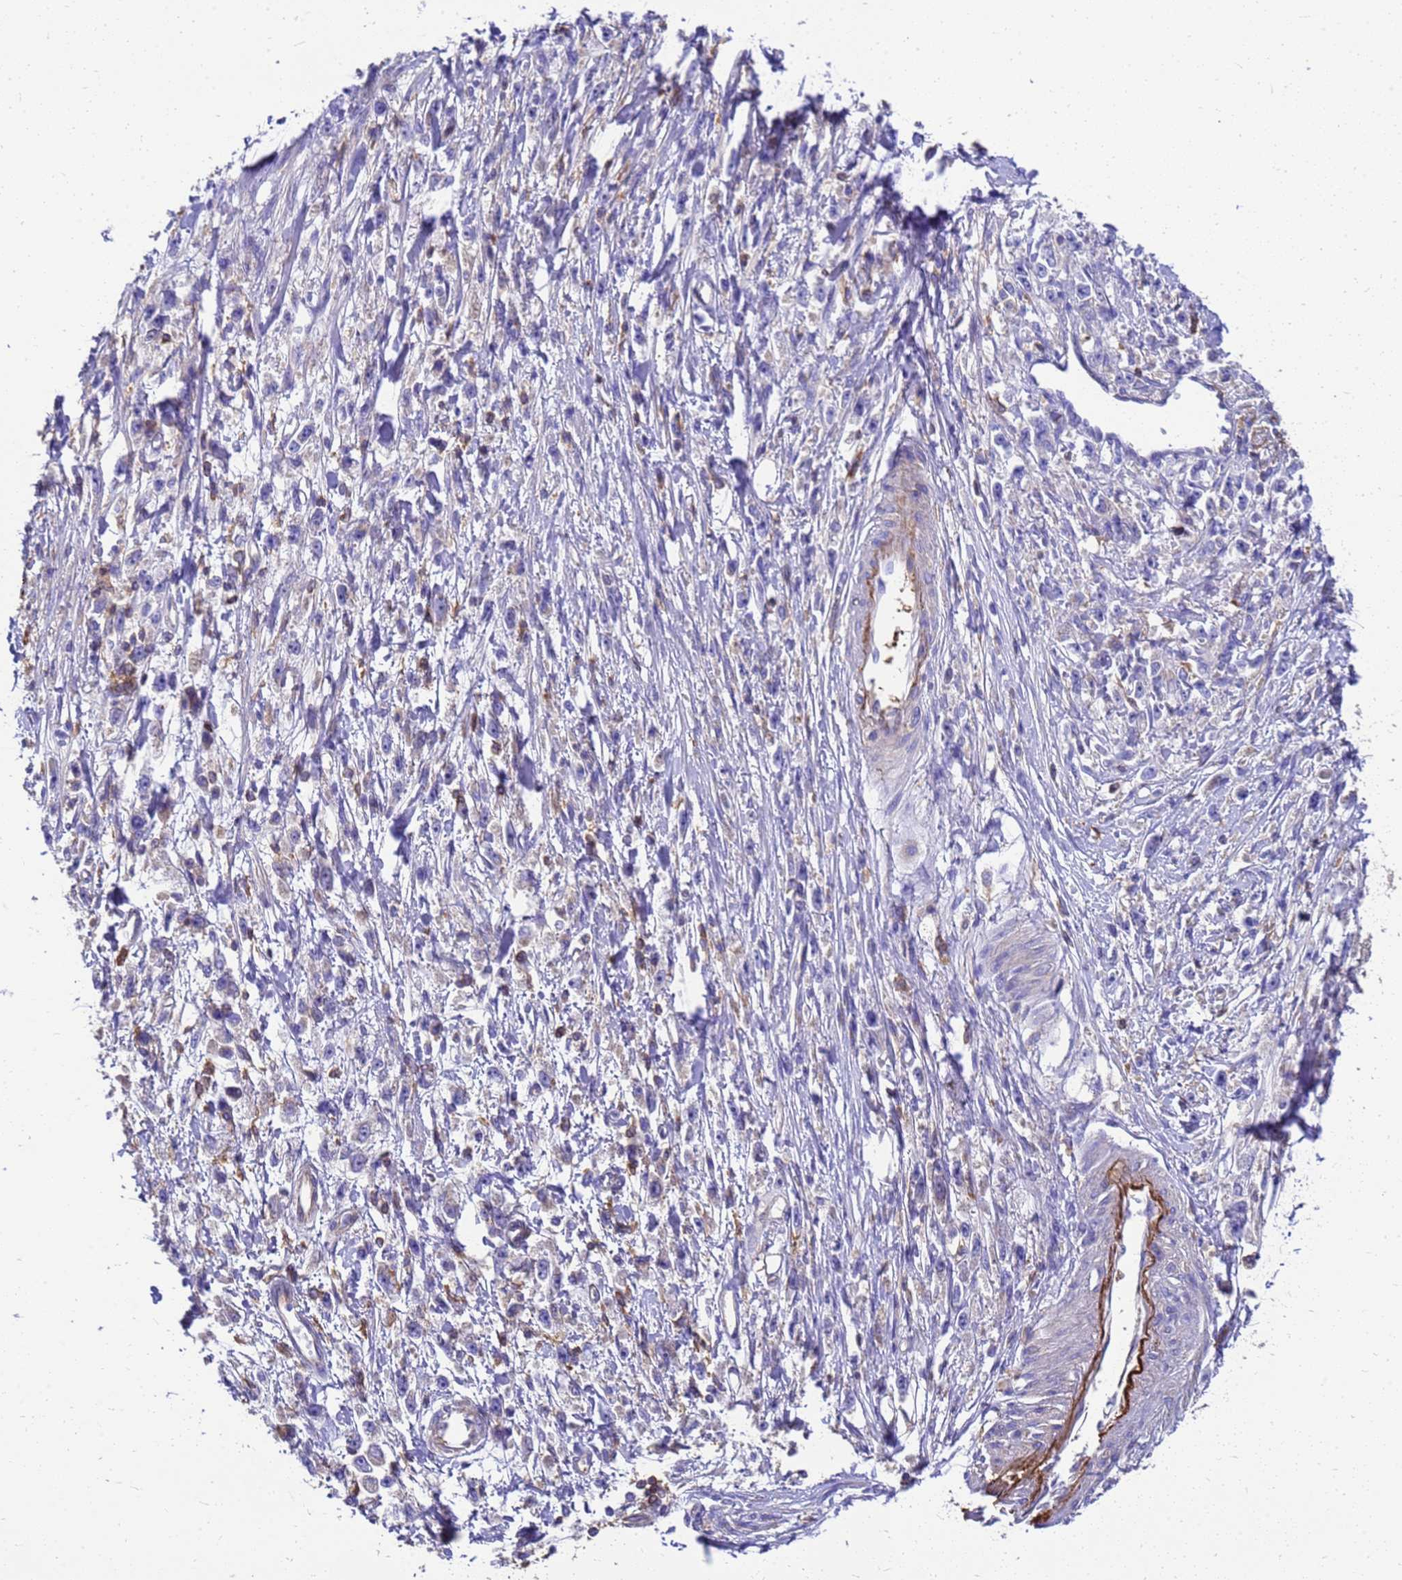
{"staining": {"intensity": "negative", "quantity": "none", "location": "none"}, "tissue": "stomach cancer", "cell_type": "Tumor cells", "image_type": "cancer", "snomed": [{"axis": "morphology", "description": "Adenocarcinoma, NOS"}, {"axis": "topography", "description": "Stomach"}], "caption": "Human stomach cancer (adenocarcinoma) stained for a protein using IHC reveals no staining in tumor cells.", "gene": "ZNF235", "patient": {"sex": "female", "age": 59}}